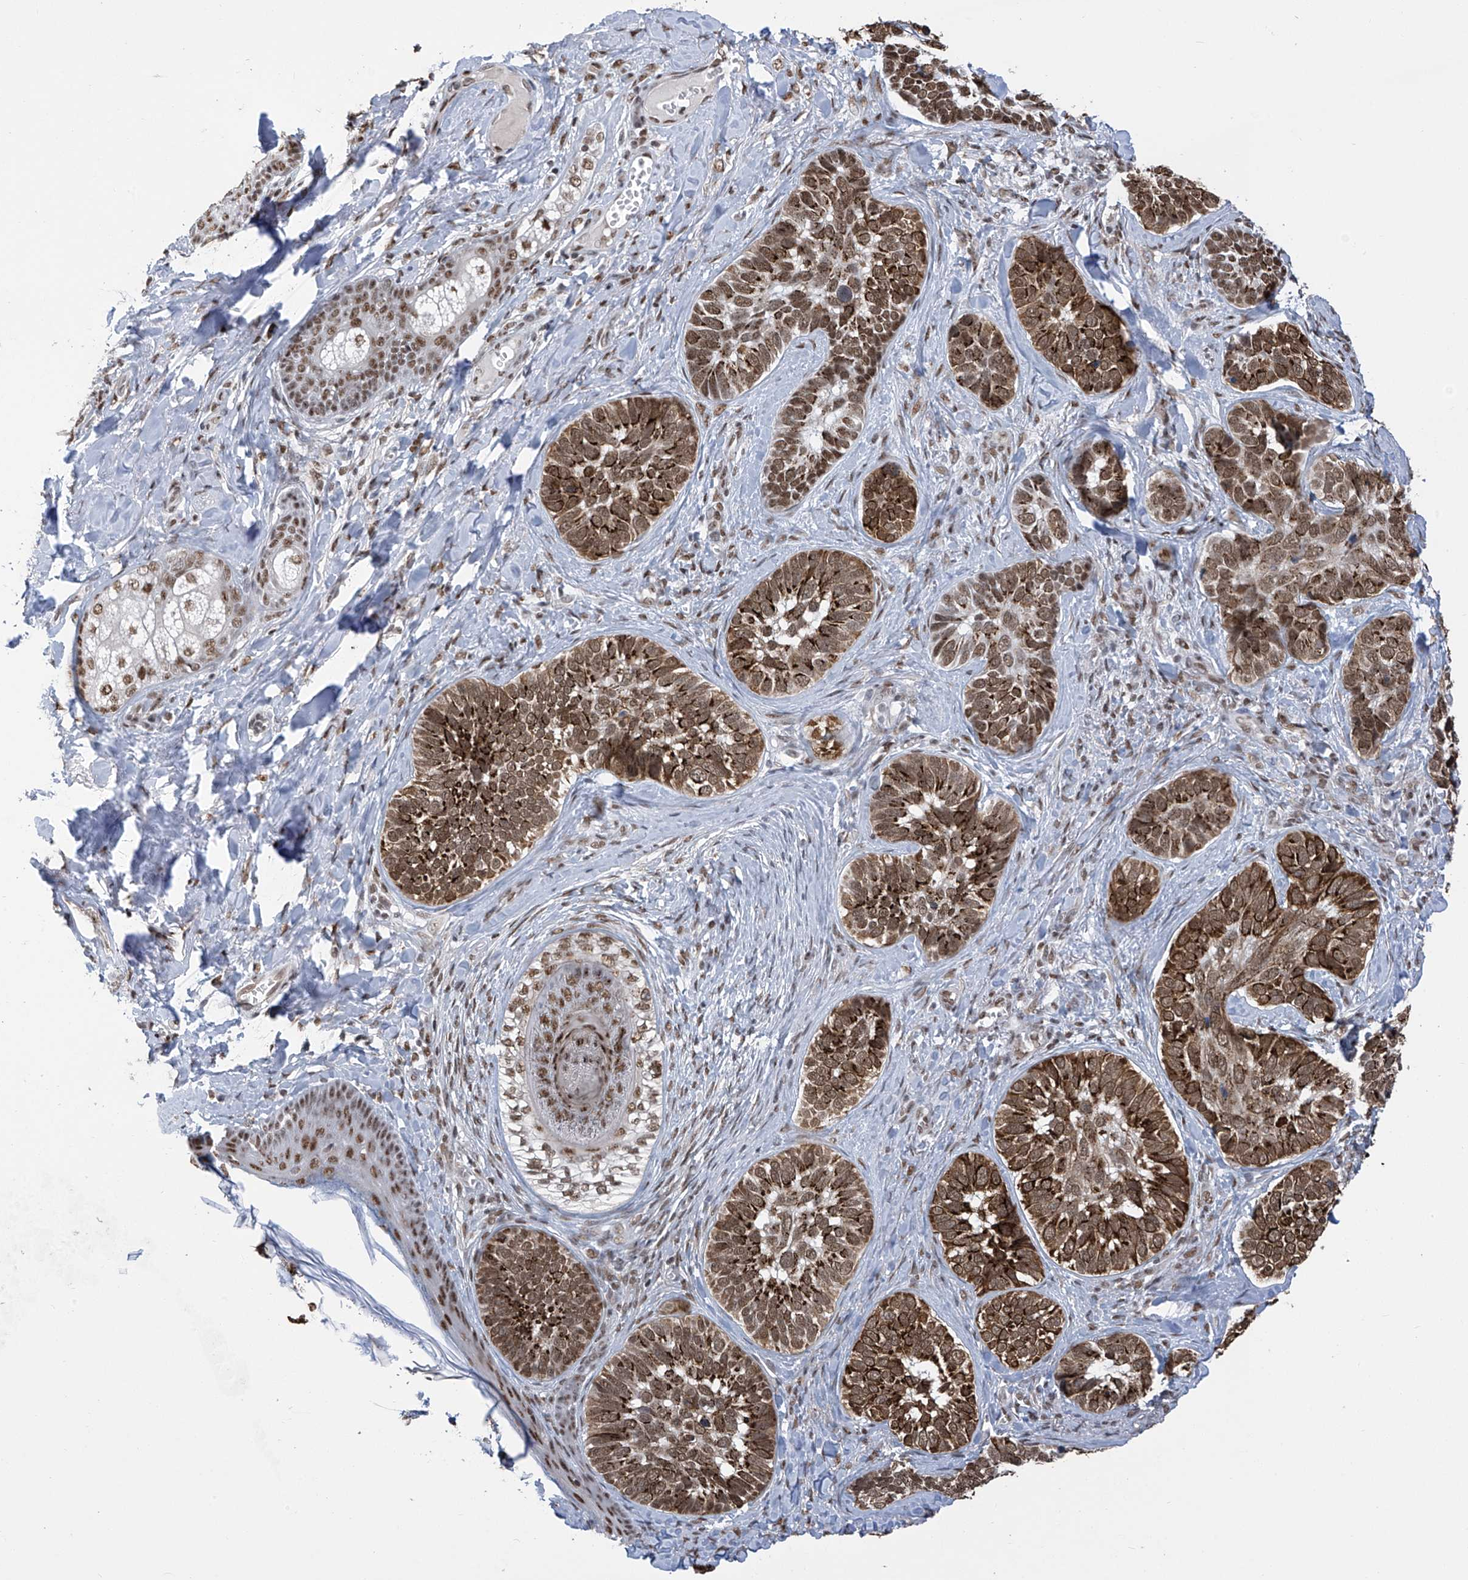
{"staining": {"intensity": "moderate", "quantity": ">75%", "location": "cytoplasmic/membranous,nuclear"}, "tissue": "skin cancer", "cell_type": "Tumor cells", "image_type": "cancer", "snomed": [{"axis": "morphology", "description": "Basal cell carcinoma"}, {"axis": "topography", "description": "Skin"}], "caption": "This is a photomicrograph of IHC staining of skin basal cell carcinoma, which shows moderate expression in the cytoplasmic/membranous and nuclear of tumor cells.", "gene": "APLF", "patient": {"sex": "male", "age": 62}}